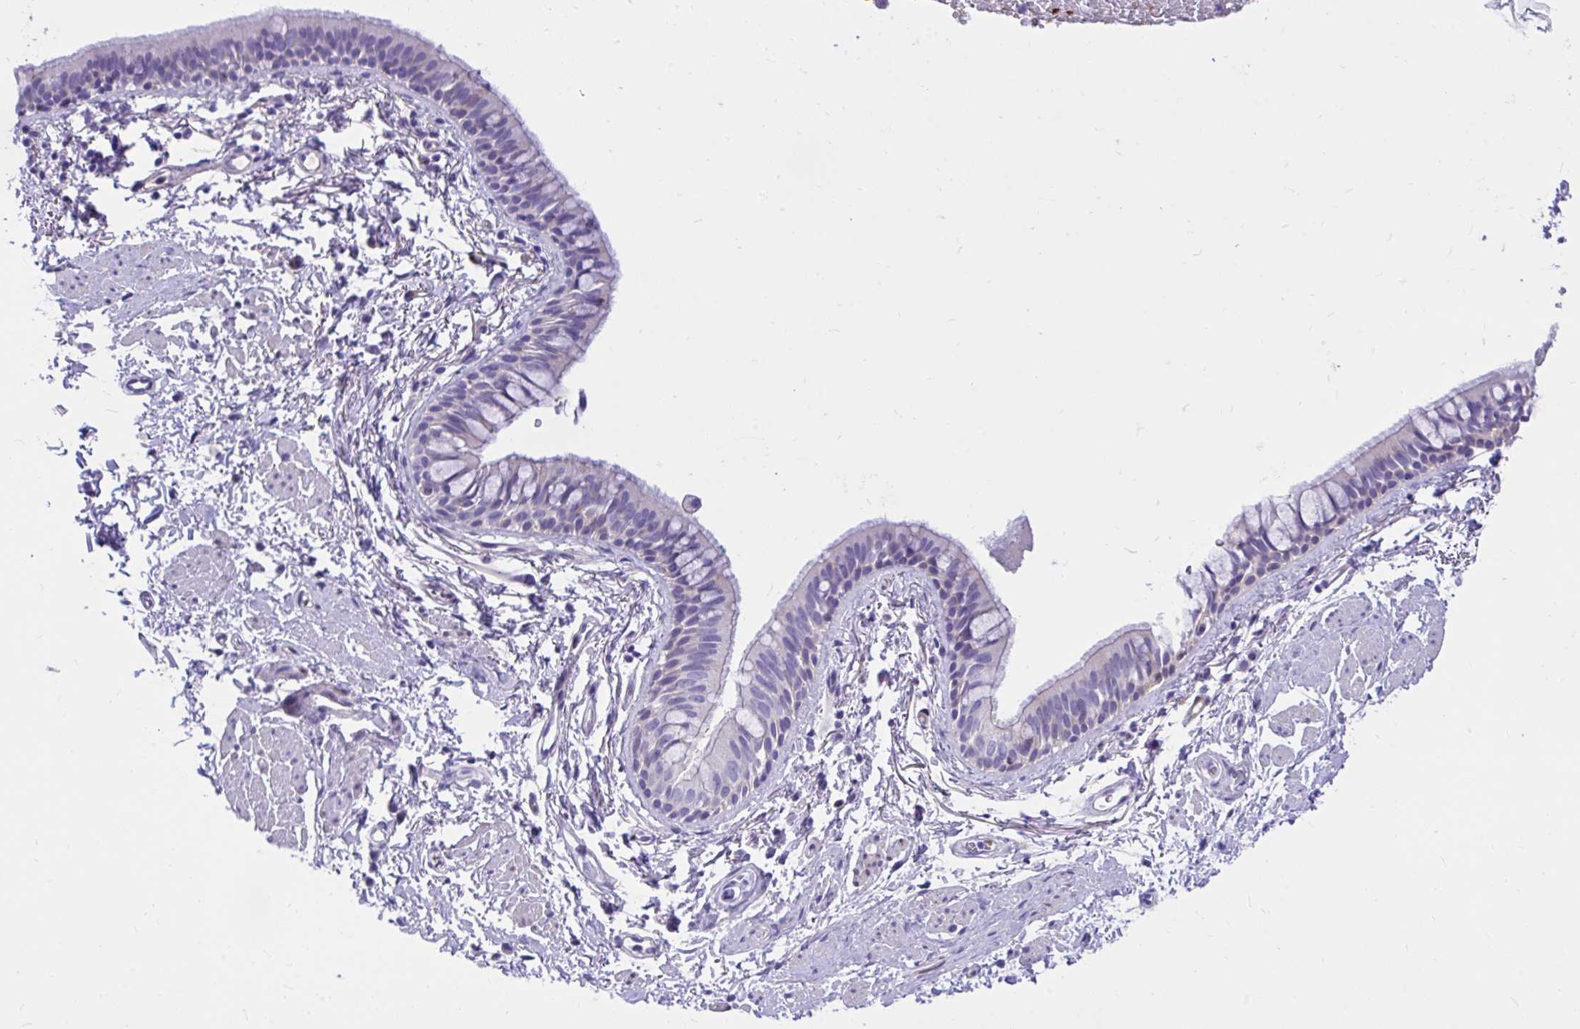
{"staining": {"intensity": "negative", "quantity": "none", "location": "none"}, "tissue": "bronchus", "cell_type": "Respiratory epithelial cells", "image_type": "normal", "snomed": [{"axis": "morphology", "description": "Normal tissue, NOS"}, {"axis": "topography", "description": "Lymph node"}, {"axis": "topography", "description": "Cartilage tissue"}, {"axis": "topography", "description": "Bronchus"}], "caption": "Protein analysis of benign bronchus demonstrates no significant staining in respiratory epithelial cells. (Brightfield microscopy of DAB (3,3'-diaminobenzidine) immunohistochemistry (IHC) at high magnification).", "gene": "HRG", "patient": {"sex": "female", "age": 70}}